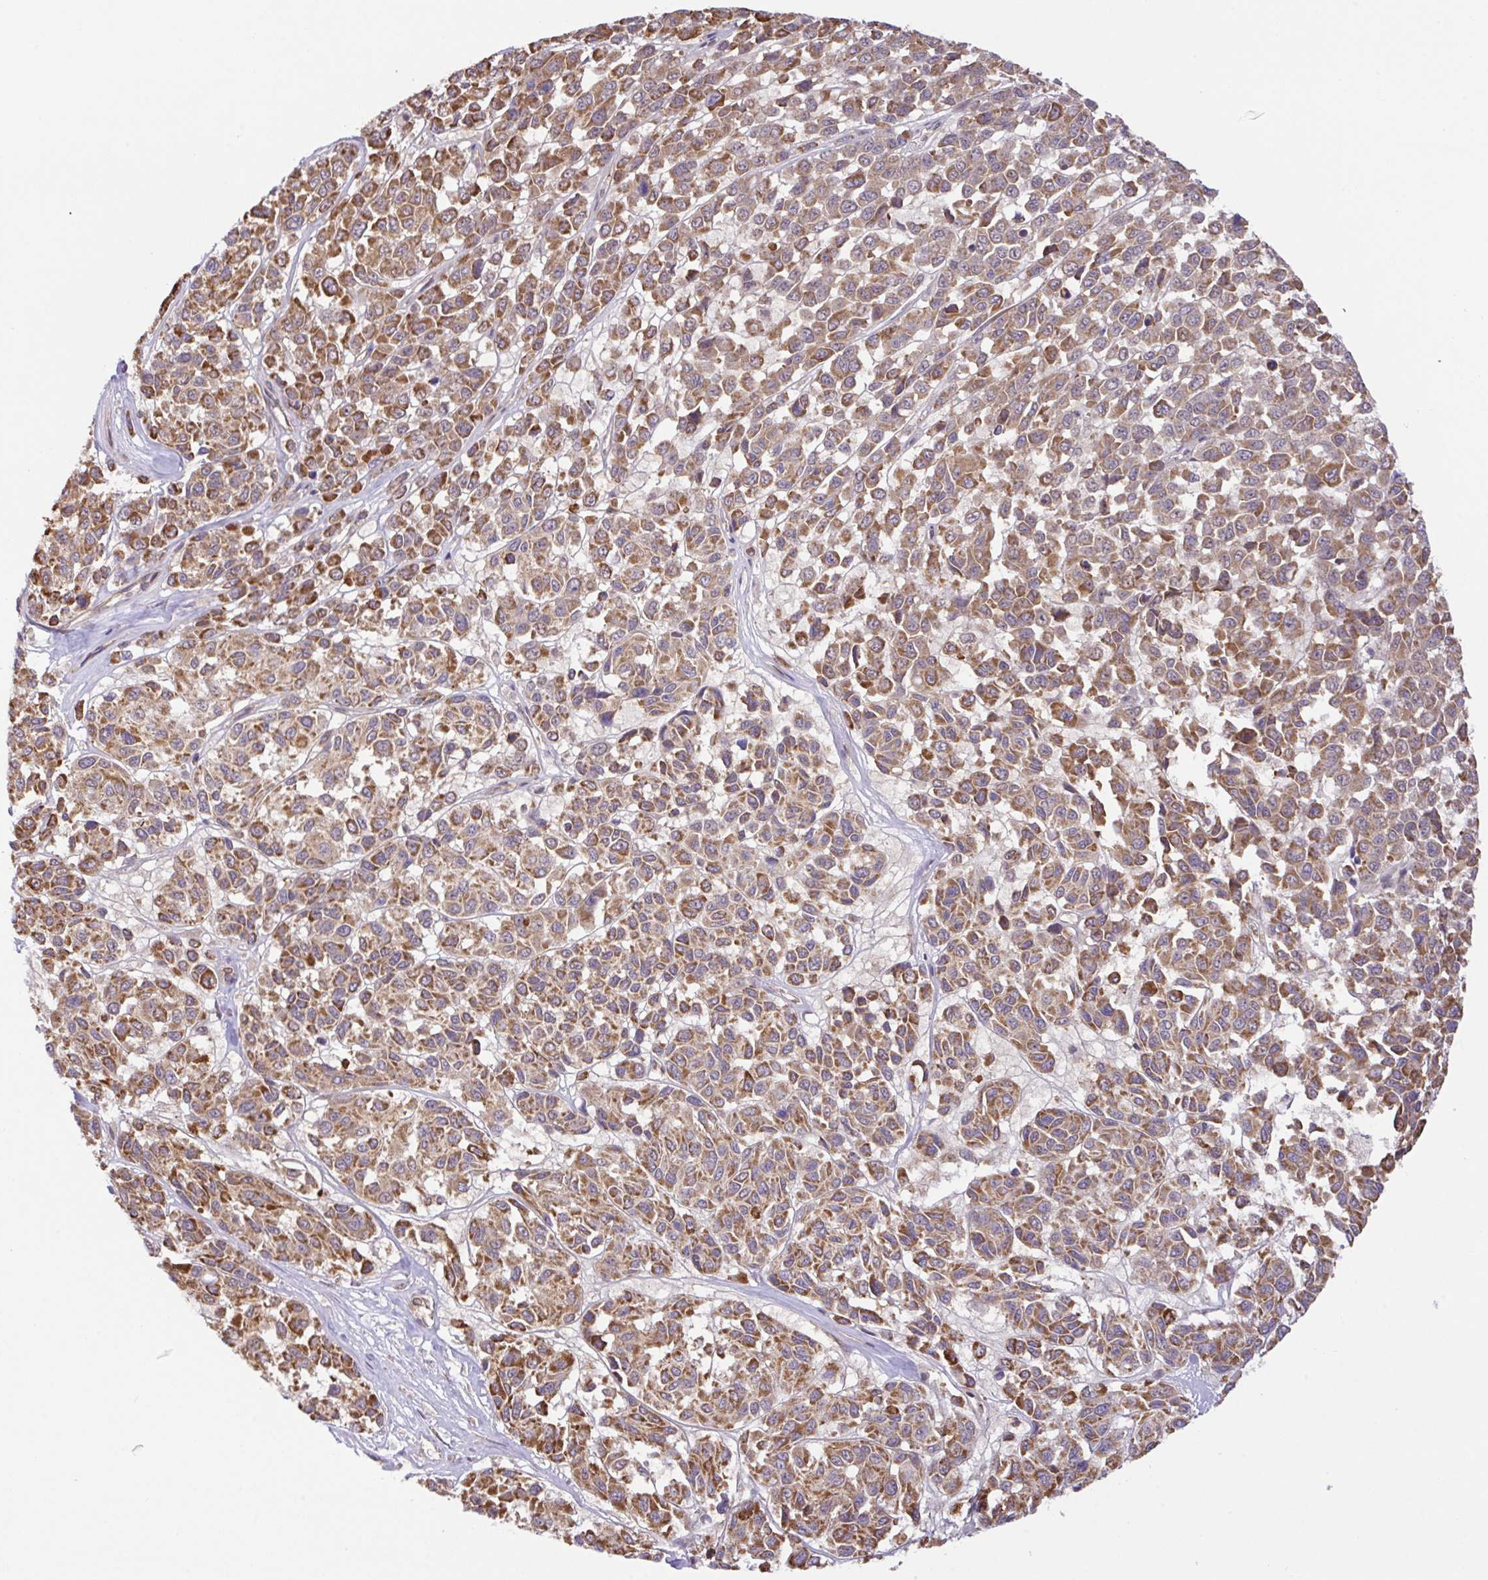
{"staining": {"intensity": "moderate", "quantity": ">75%", "location": "cytoplasmic/membranous"}, "tissue": "melanoma", "cell_type": "Tumor cells", "image_type": "cancer", "snomed": [{"axis": "morphology", "description": "Malignant melanoma, NOS"}, {"axis": "topography", "description": "Skin"}], "caption": "A brown stain labels moderate cytoplasmic/membranous staining of a protein in human malignant melanoma tumor cells.", "gene": "DLEU7", "patient": {"sex": "female", "age": 66}}